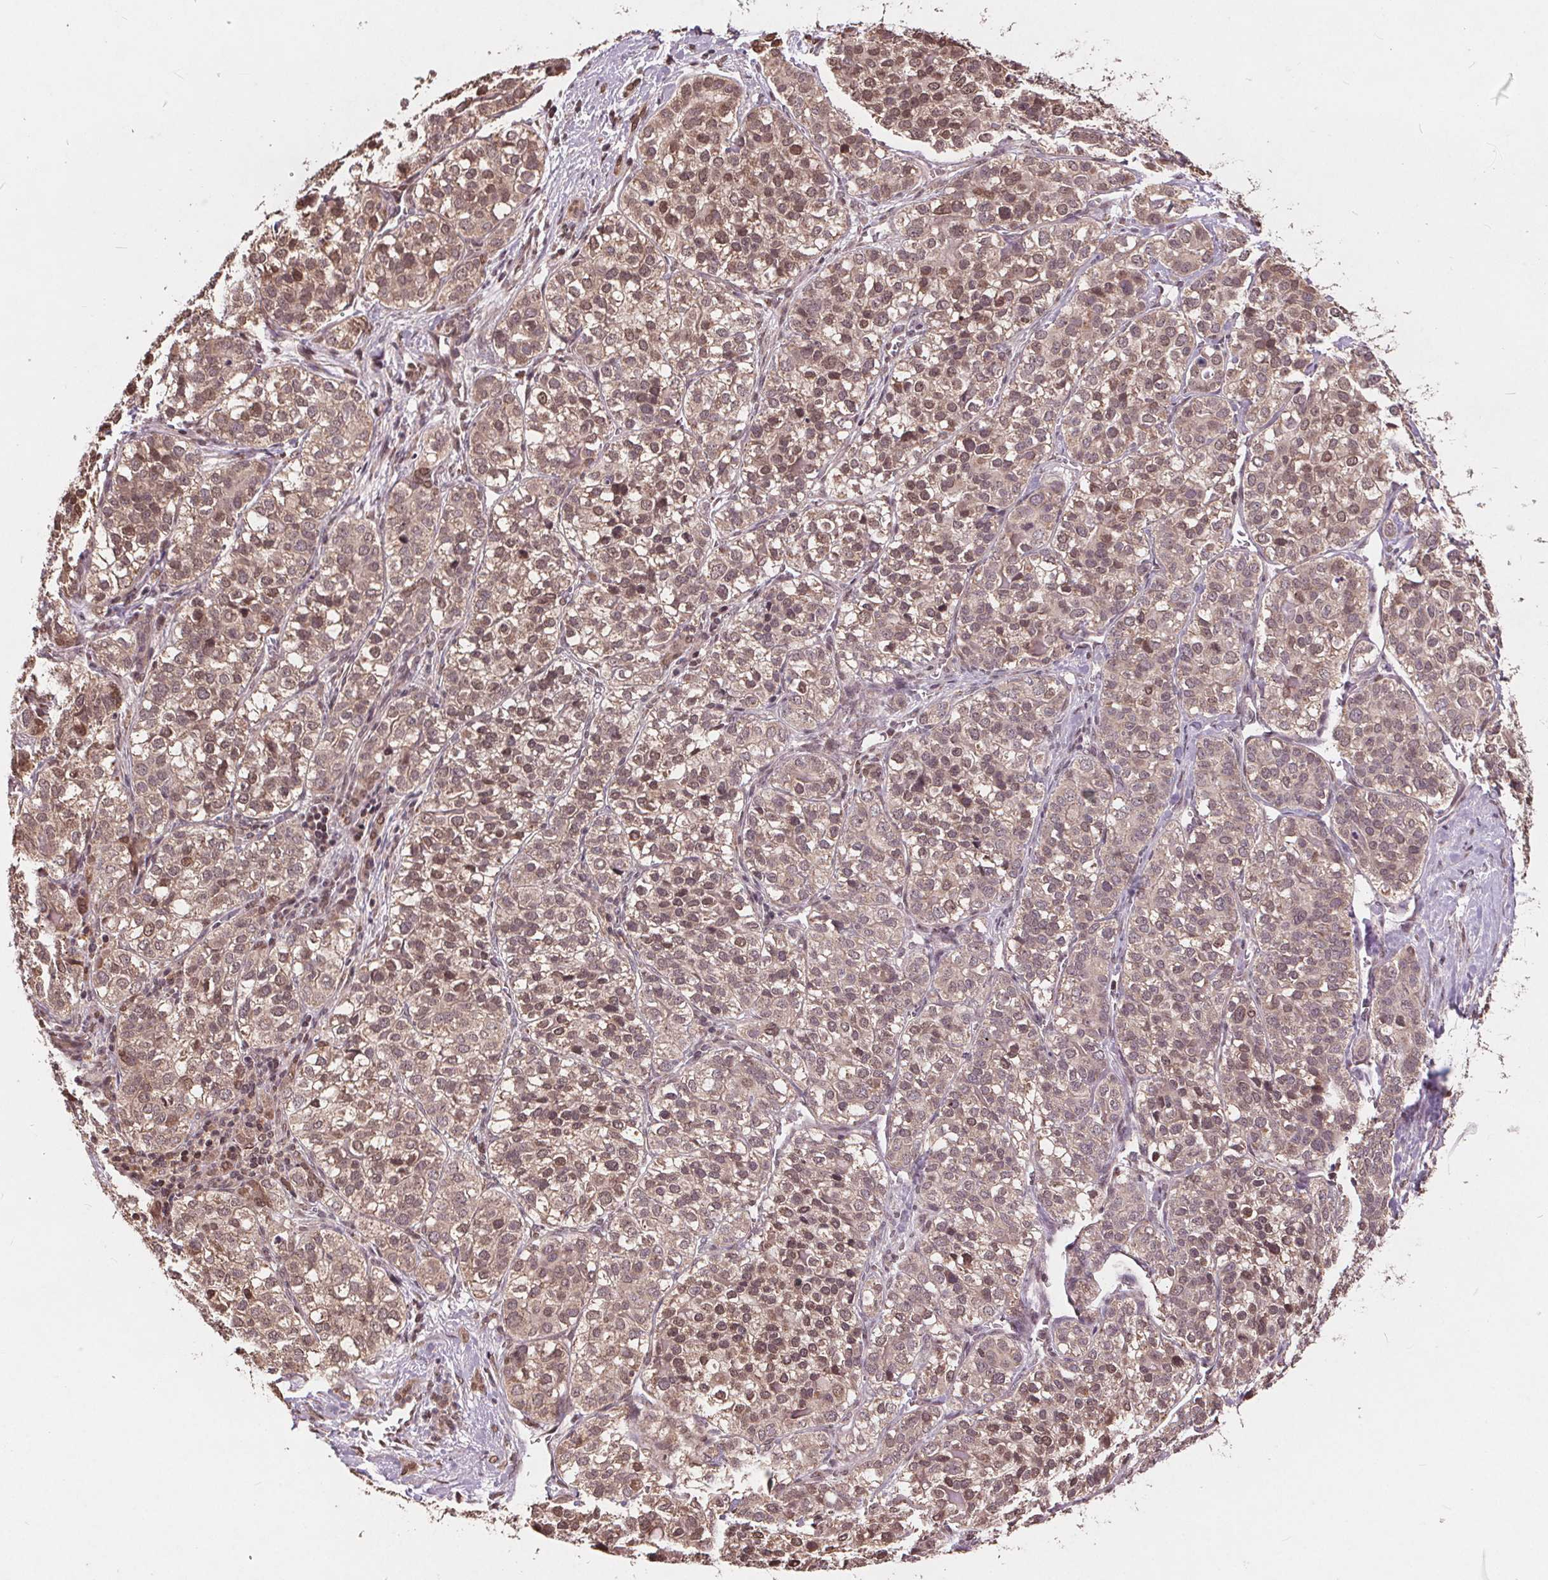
{"staining": {"intensity": "moderate", "quantity": "25%-75%", "location": "nuclear"}, "tissue": "liver cancer", "cell_type": "Tumor cells", "image_type": "cancer", "snomed": [{"axis": "morphology", "description": "Cholangiocarcinoma"}, {"axis": "topography", "description": "Liver"}], "caption": "Liver cancer stained for a protein (brown) displays moderate nuclear positive expression in approximately 25%-75% of tumor cells.", "gene": "HIF1AN", "patient": {"sex": "male", "age": 56}}